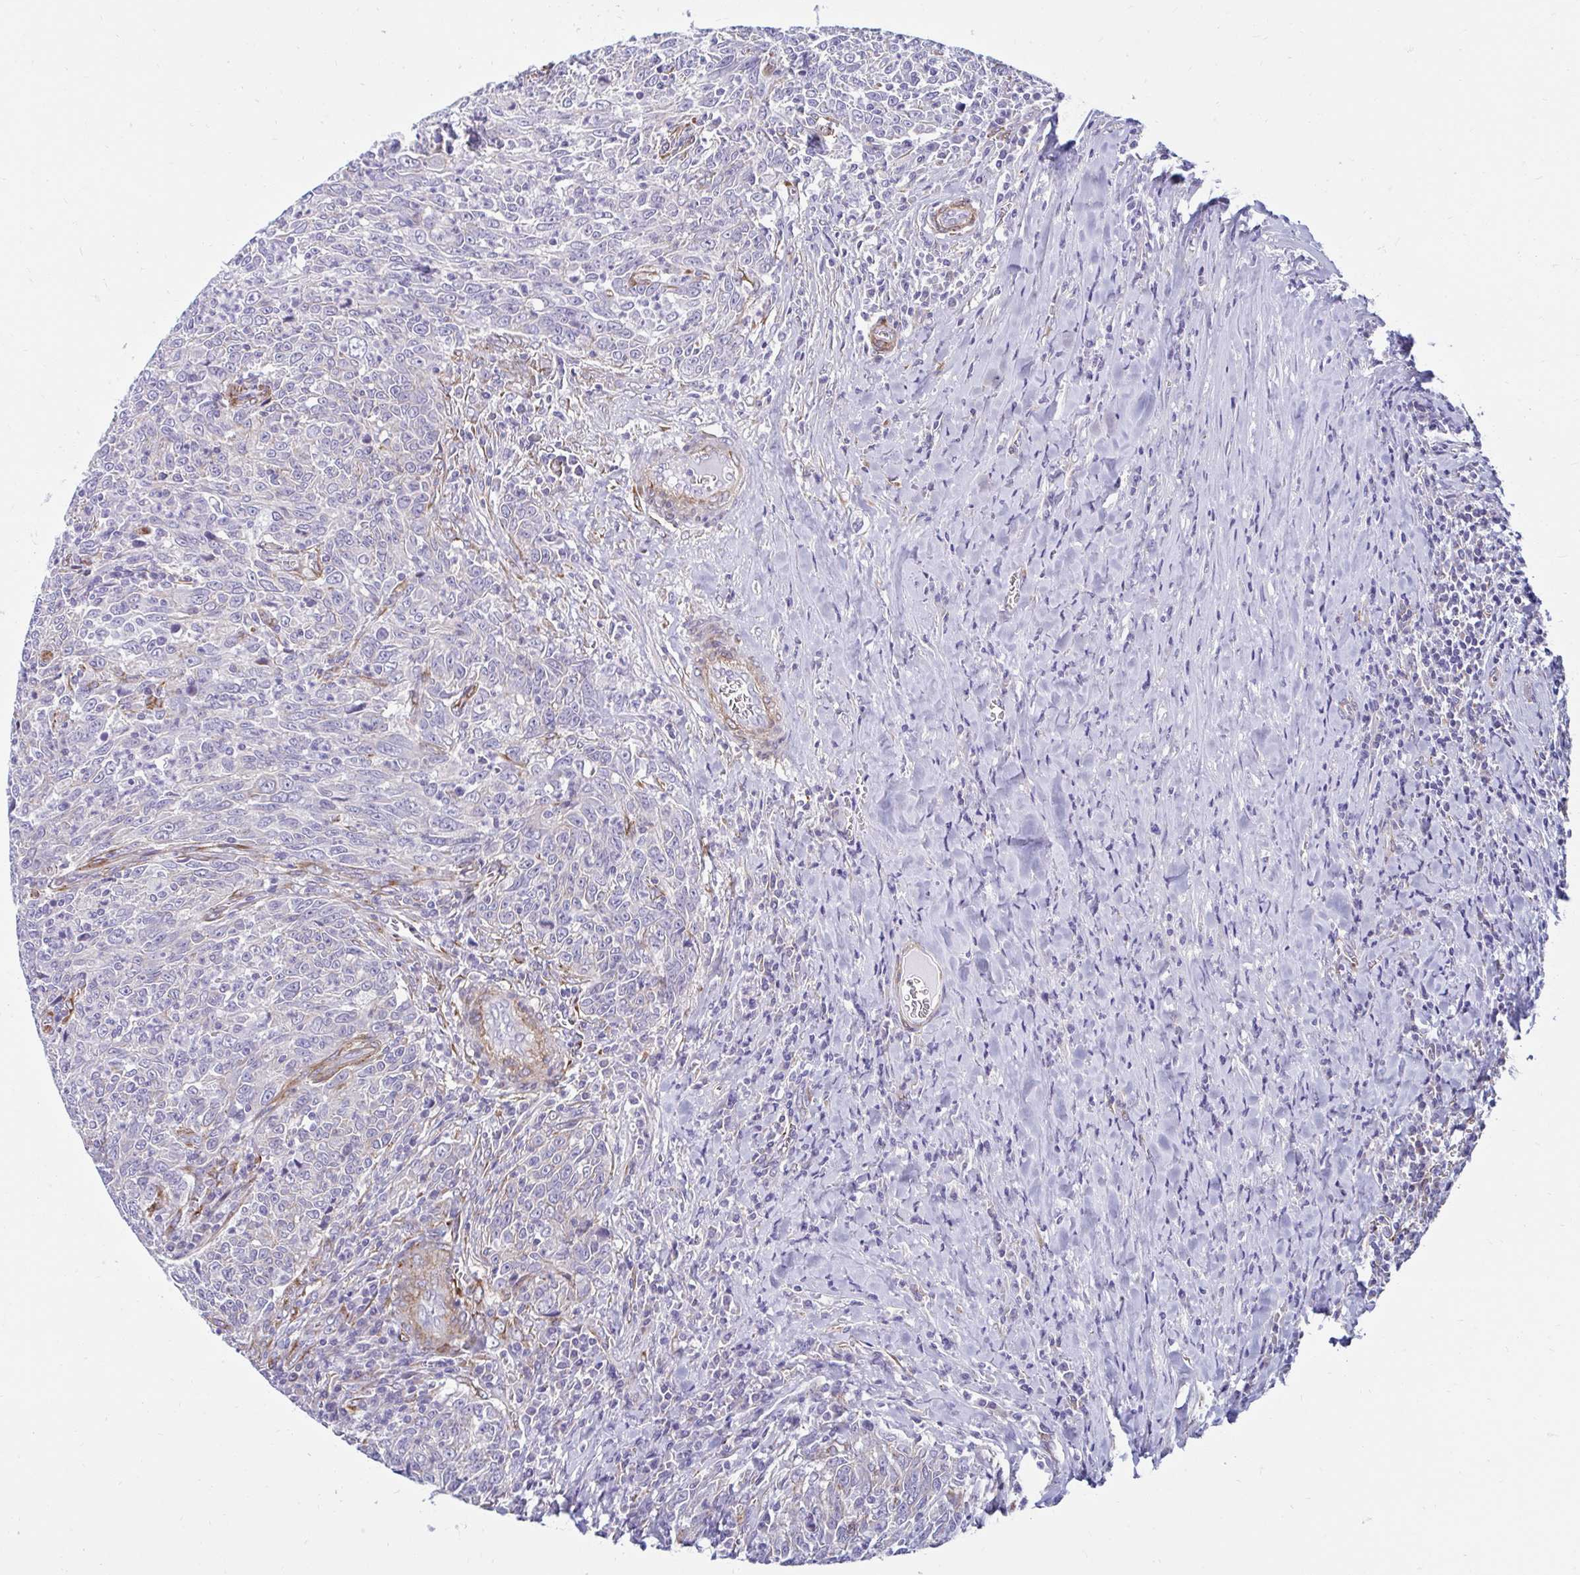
{"staining": {"intensity": "negative", "quantity": "none", "location": "none"}, "tissue": "breast cancer", "cell_type": "Tumor cells", "image_type": "cancer", "snomed": [{"axis": "morphology", "description": "Duct carcinoma"}, {"axis": "topography", "description": "Breast"}], "caption": "DAB (3,3'-diaminobenzidine) immunohistochemical staining of breast cancer (infiltrating ductal carcinoma) exhibits no significant staining in tumor cells.", "gene": "ANKRD62", "patient": {"sex": "female", "age": 50}}